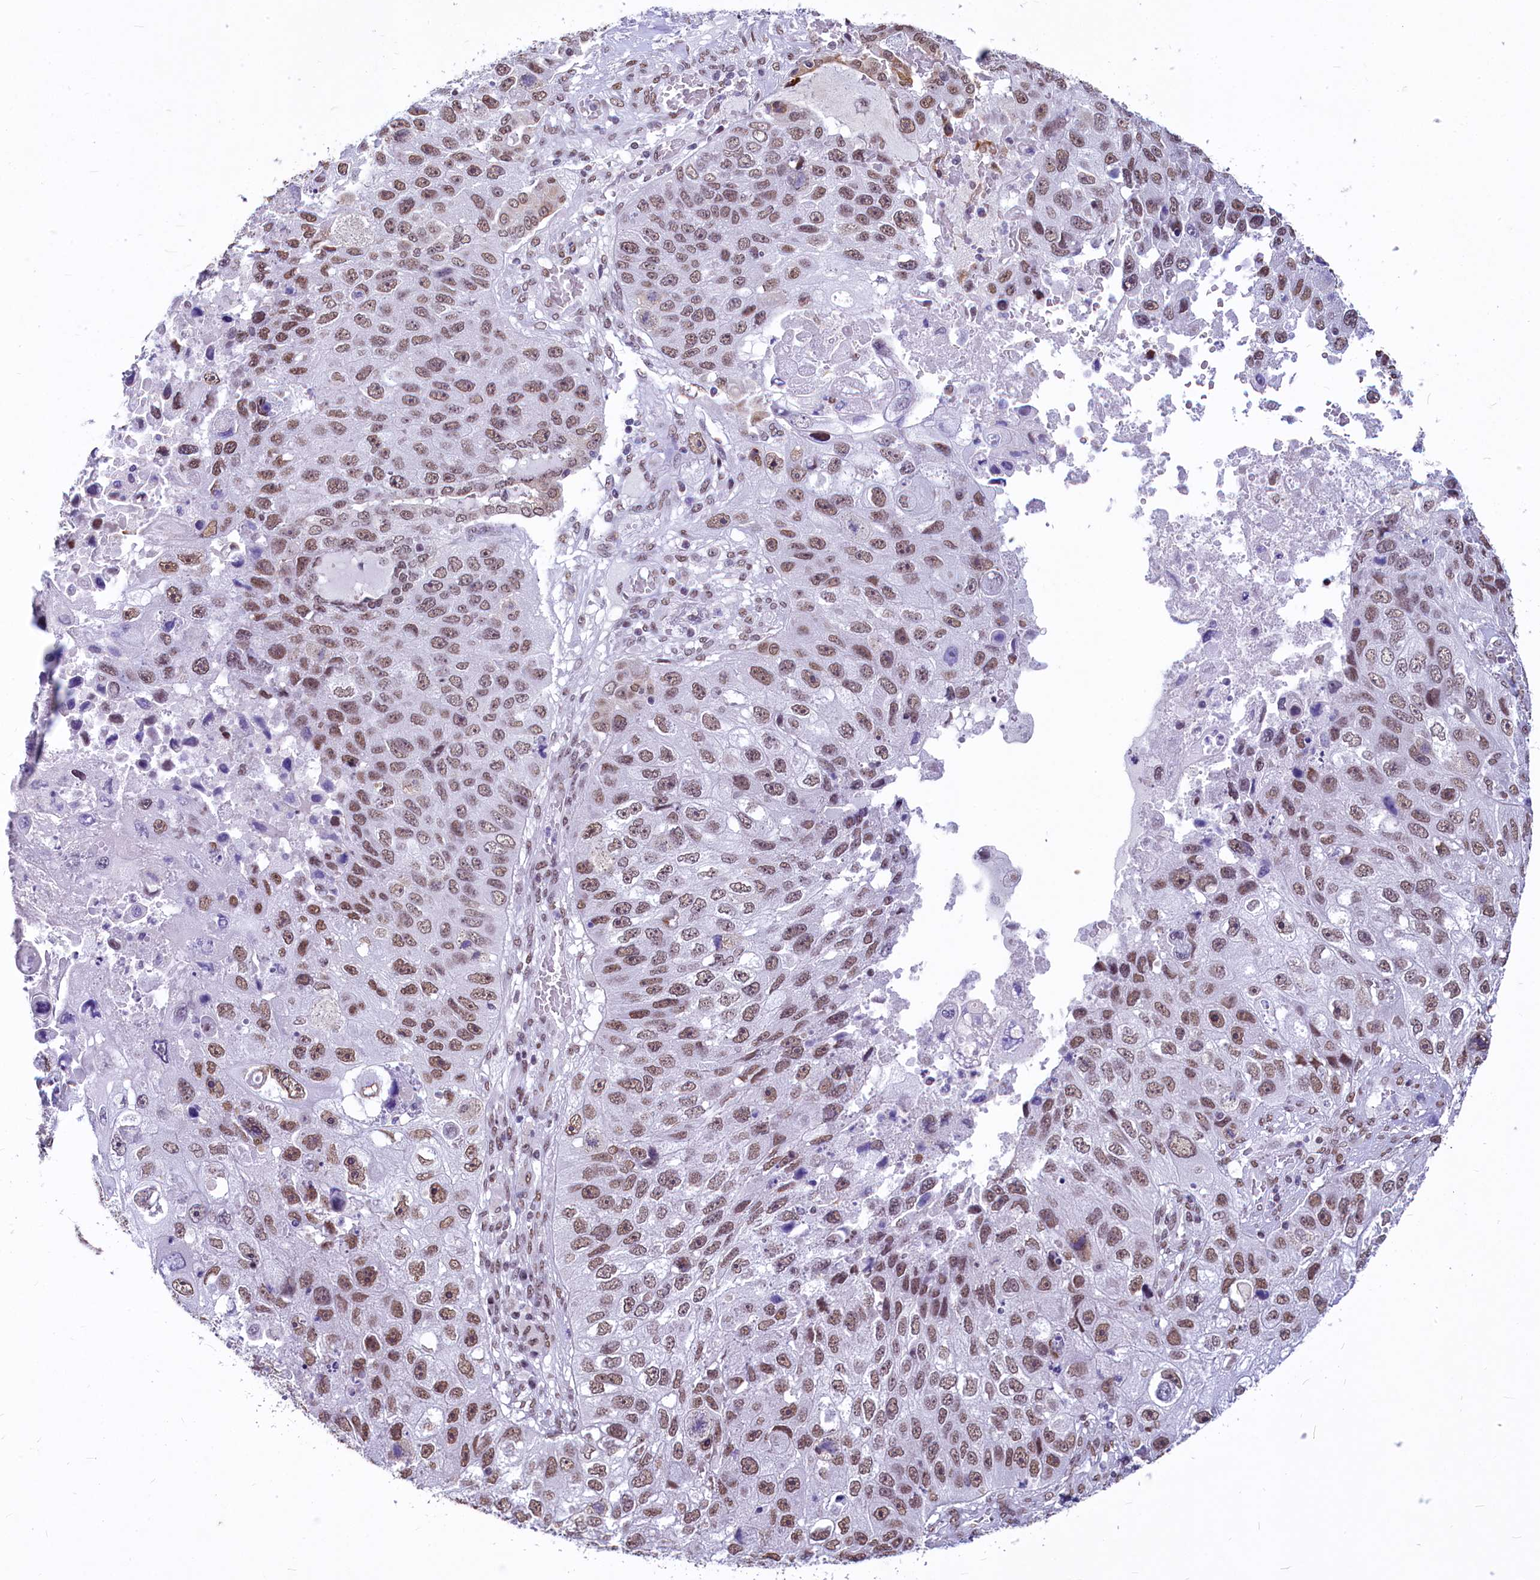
{"staining": {"intensity": "moderate", "quantity": ">75%", "location": "nuclear"}, "tissue": "lung cancer", "cell_type": "Tumor cells", "image_type": "cancer", "snomed": [{"axis": "morphology", "description": "Squamous cell carcinoma, NOS"}, {"axis": "topography", "description": "Lung"}], "caption": "A medium amount of moderate nuclear staining is identified in approximately >75% of tumor cells in lung squamous cell carcinoma tissue.", "gene": "PARPBP", "patient": {"sex": "male", "age": 61}}